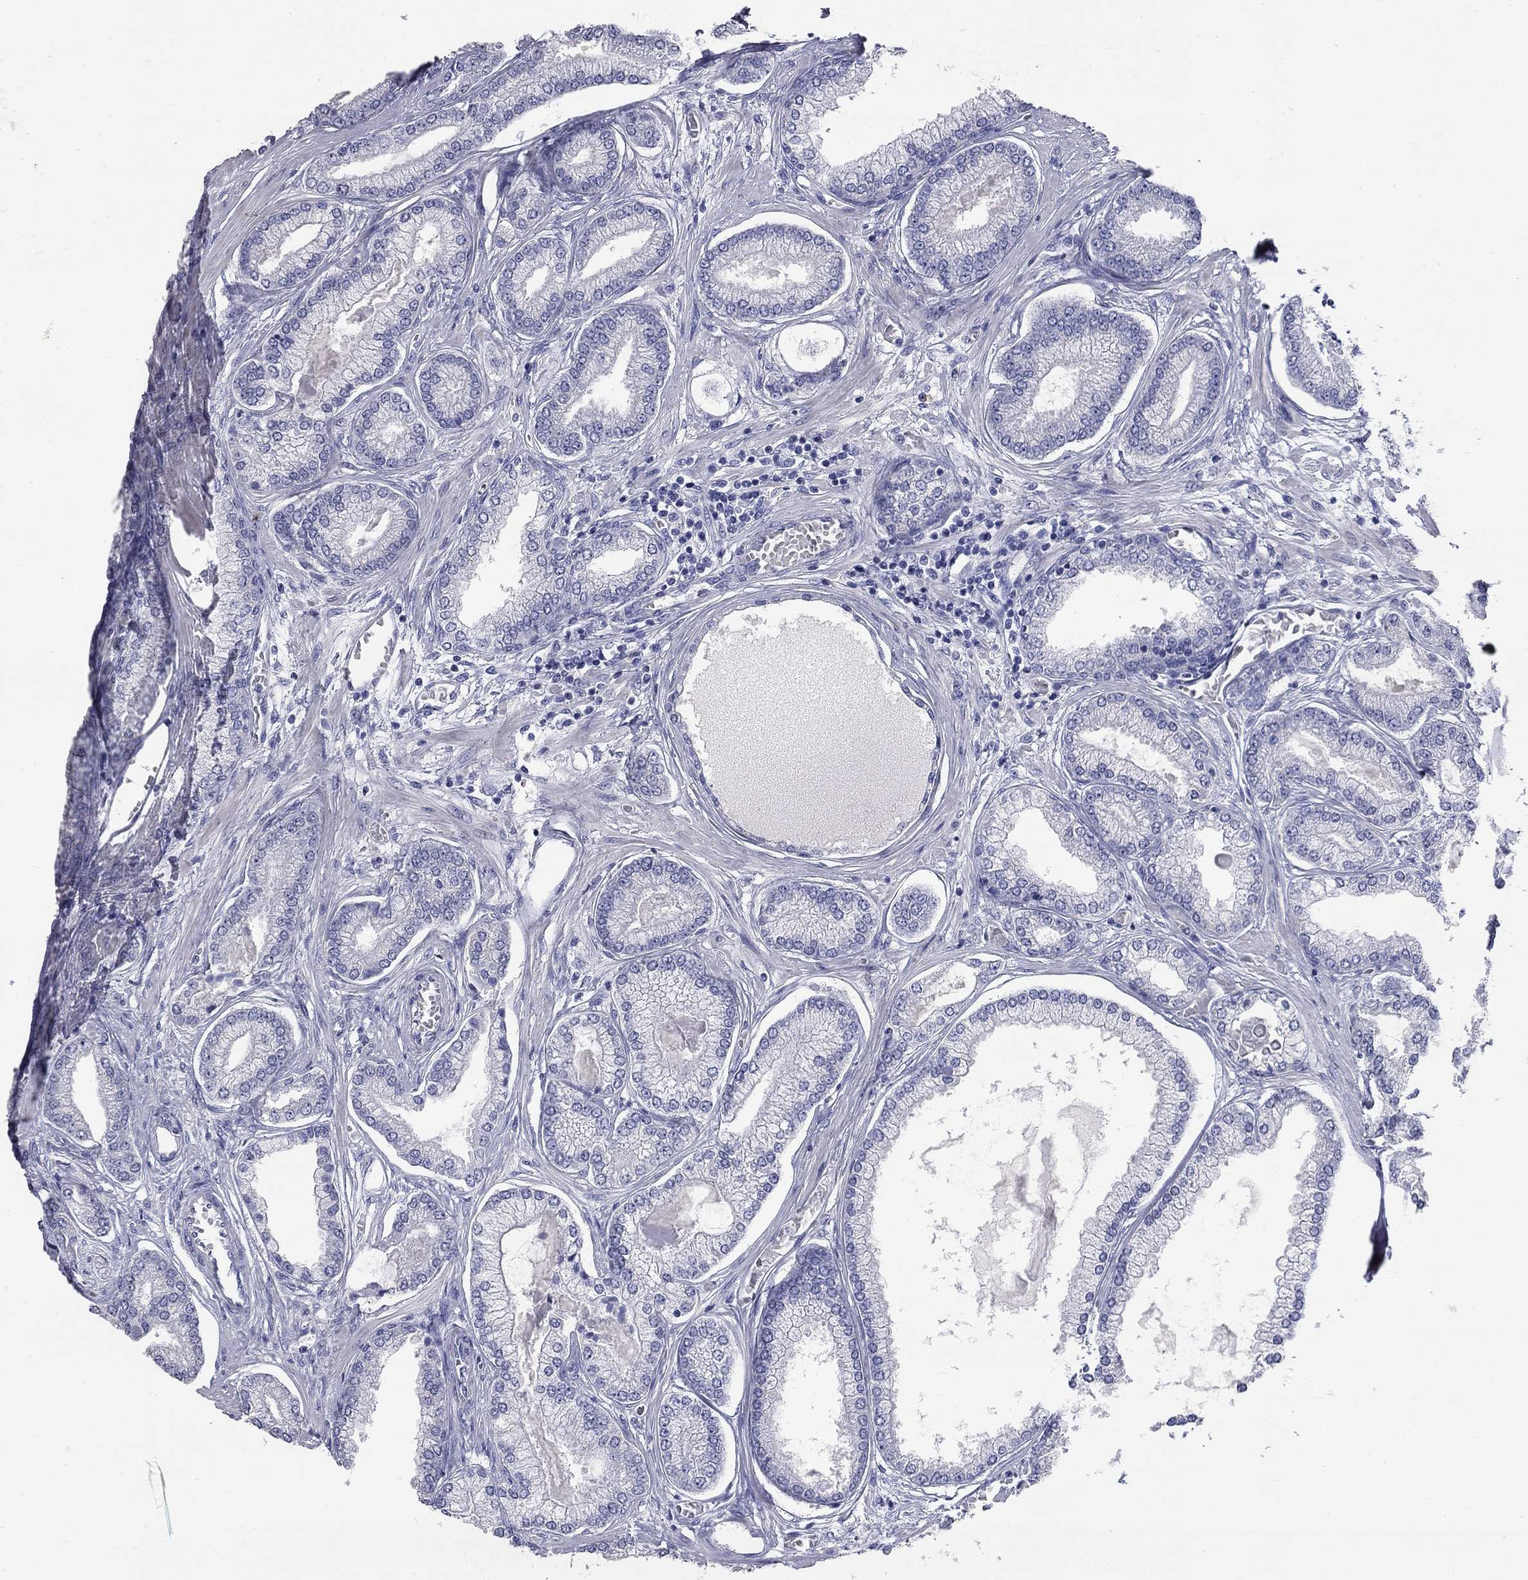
{"staining": {"intensity": "negative", "quantity": "none", "location": "none"}, "tissue": "prostate cancer", "cell_type": "Tumor cells", "image_type": "cancer", "snomed": [{"axis": "morphology", "description": "Adenocarcinoma, Low grade"}, {"axis": "topography", "description": "Prostate"}], "caption": "Prostate cancer (adenocarcinoma (low-grade)) was stained to show a protein in brown. There is no significant expression in tumor cells.", "gene": "SYT12", "patient": {"sex": "male", "age": 57}}